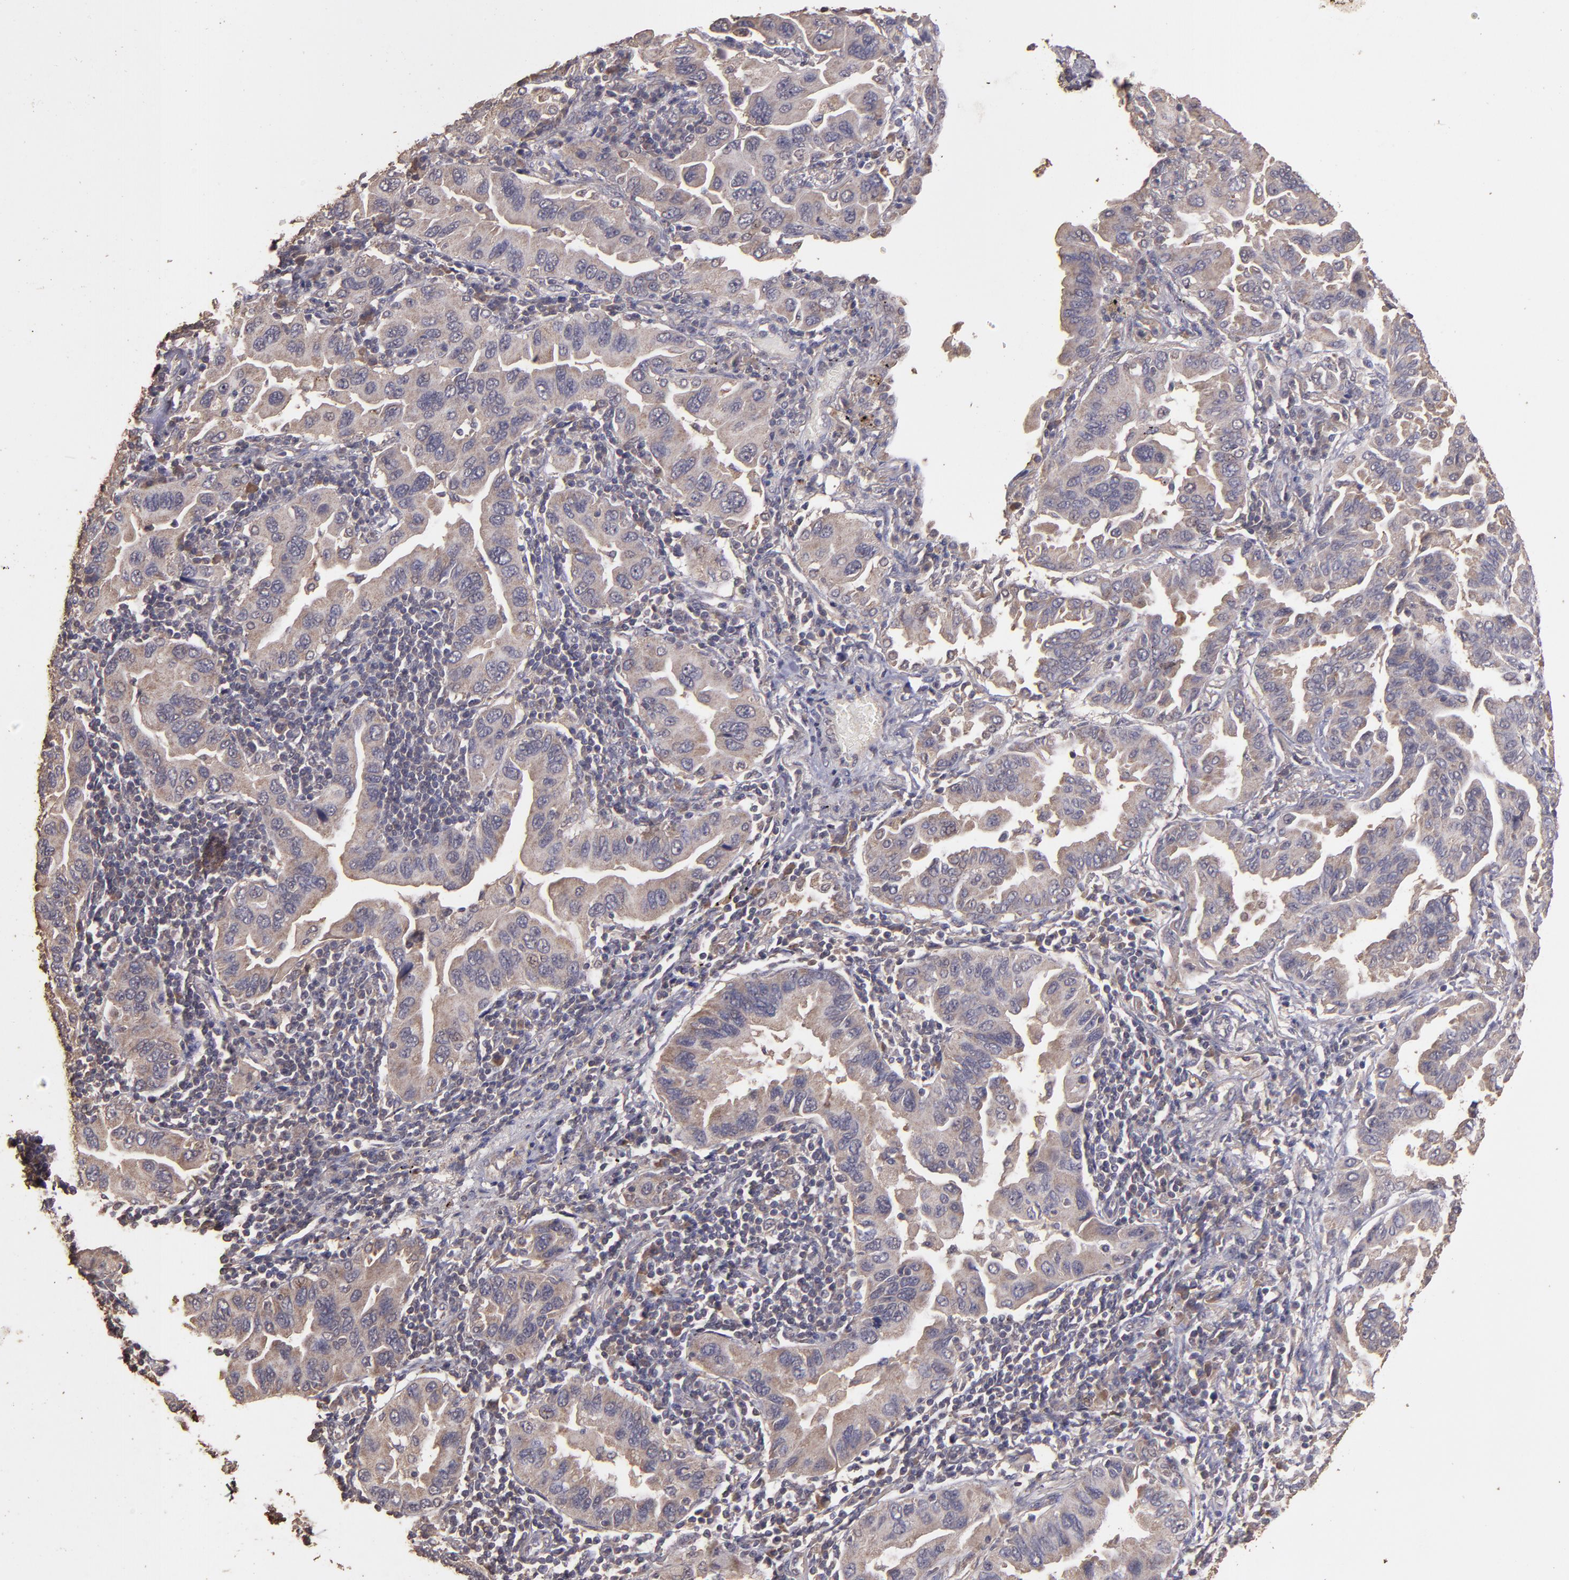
{"staining": {"intensity": "weak", "quantity": ">75%", "location": "cytoplasmic/membranous"}, "tissue": "lung cancer", "cell_type": "Tumor cells", "image_type": "cancer", "snomed": [{"axis": "morphology", "description": "Adenocarcinoma, NOS"}, {"axis": "topography", "description": "Lung"}], "caption": "Weak cytoplasmic/membranous protein positivity is present in approximately >75% of tumor cells in lung cancer (adenocarcinoma).", "gene": "HECTD1", "patient": {"sex": "female", "age": 65}}